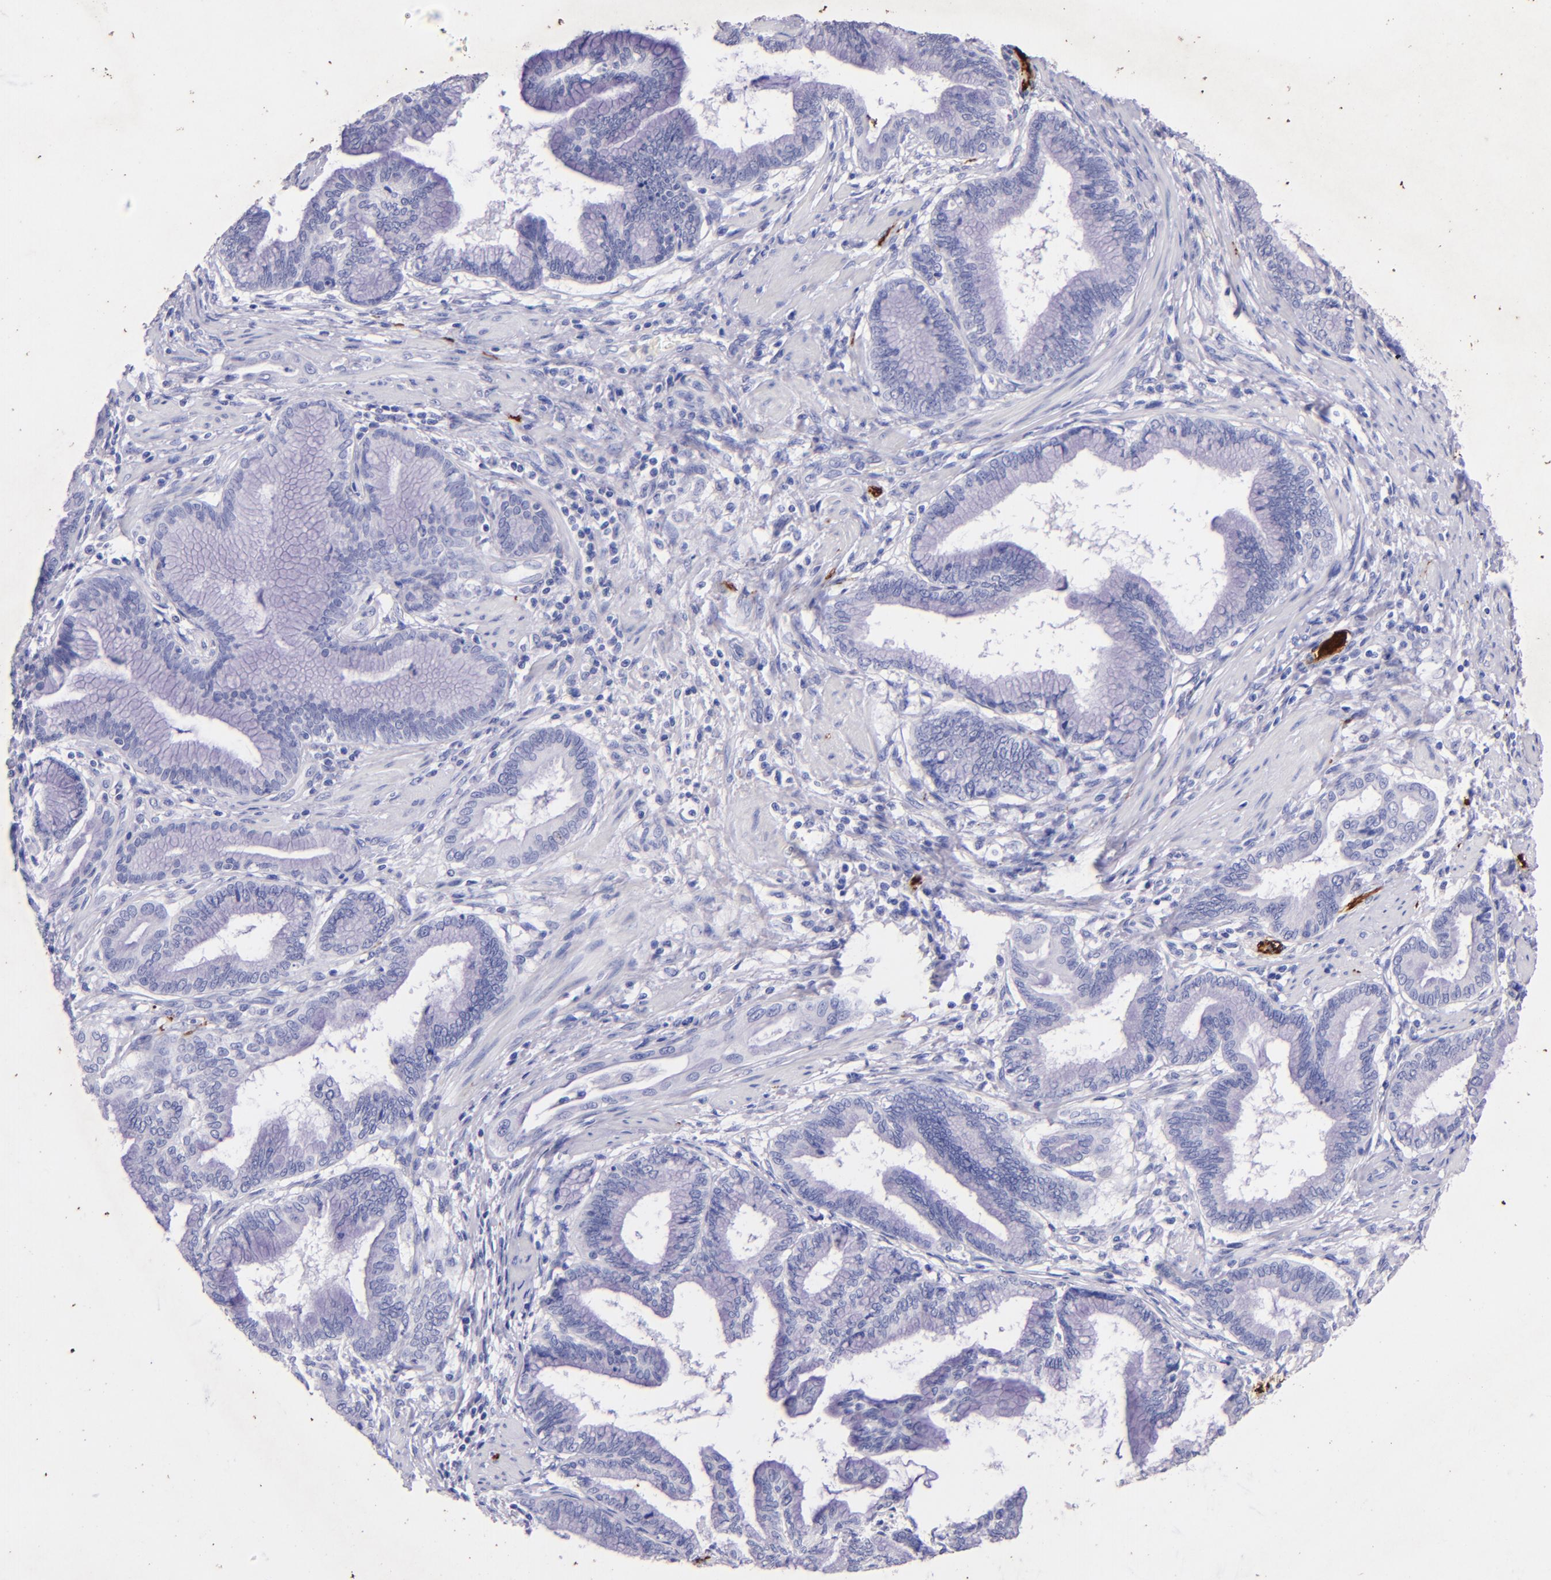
{"staining": {"intensity": "negative", "quantity": "none", "location": "none"}, "tissue": "pancreatic cancer", "cell_type": "Tumor cells", "image_type": "cancer", "snomed": [{"axis": "morphology", "description": "Adenocarcinoma, NOS"}, {"axis": "topography", "description": "Pancreas"}], "caption": "Pancreatic adenocarcinoma stained for a protein using immunohistochemistry shows no positivity tumor cells.", "gene": "UCHL1", "patient": {"sex": "female", "age": 64}}